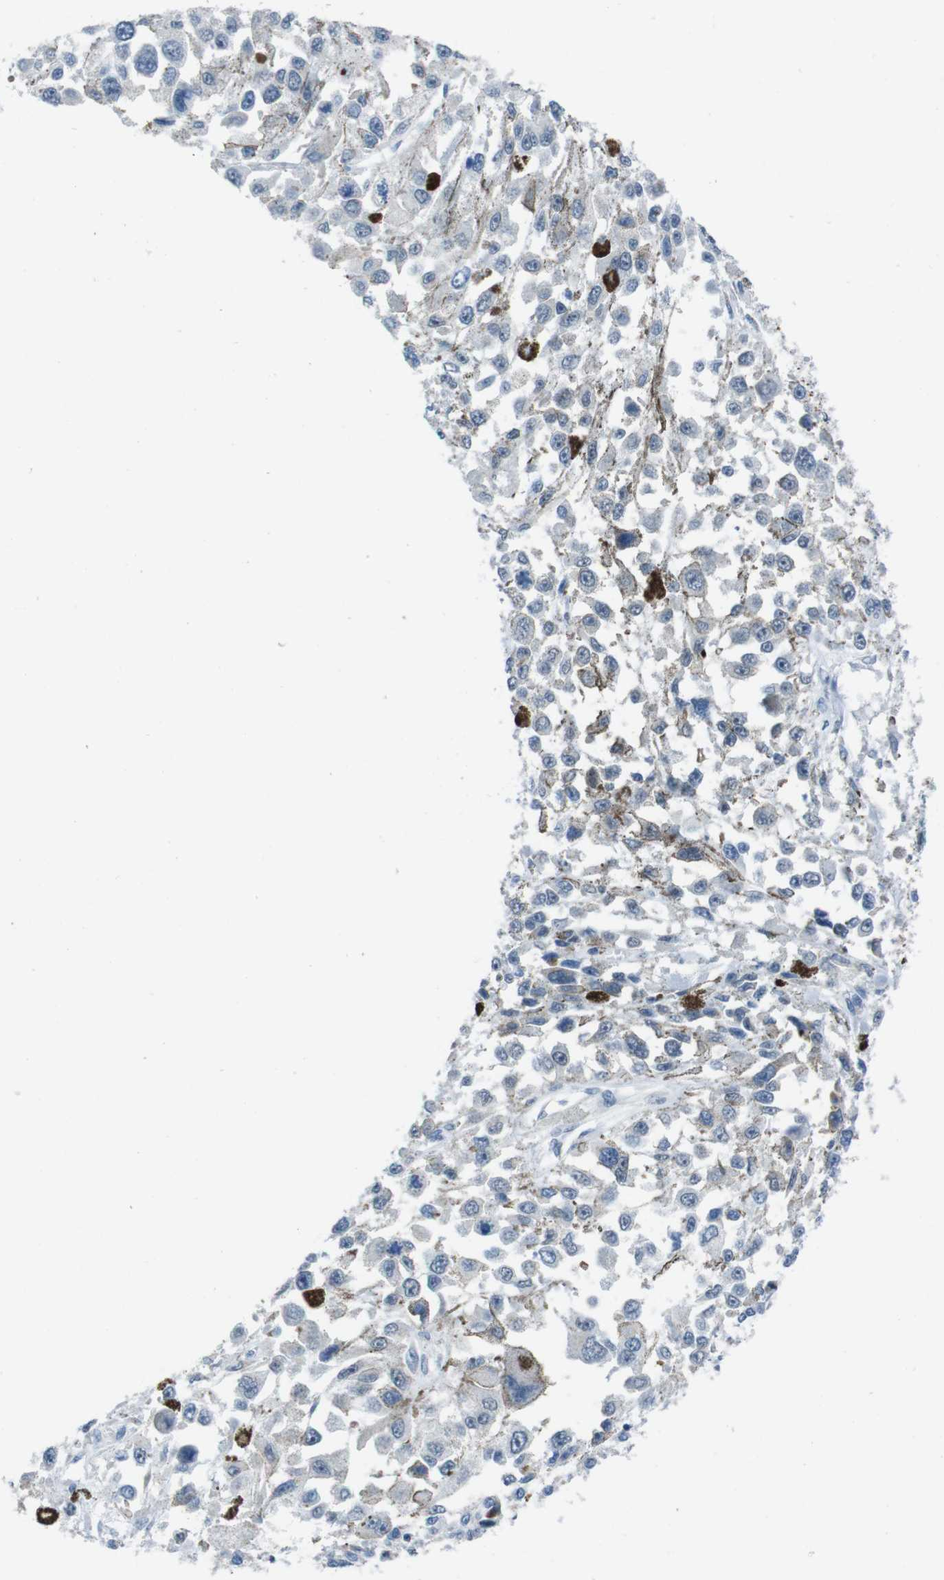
{"staining": {"intensity": "negative", "quantity": "none", "location": "none"}, "tissue": "melanoma", "cell_type": "Tumor cells", "image_type": "cancer", "snomed": [{"axis": "morphology", "description": "Malignant melanoma, Metastatic site"}, {"axis": "topography", "description": "Lymph node"}], "caption": "IHC photomicrograph of melanoma stained for a protein (brown), which demonstrates no expression in tumor cells.", "gene": "CDHR2", "patient": {"sex": "male", "age": 59}}